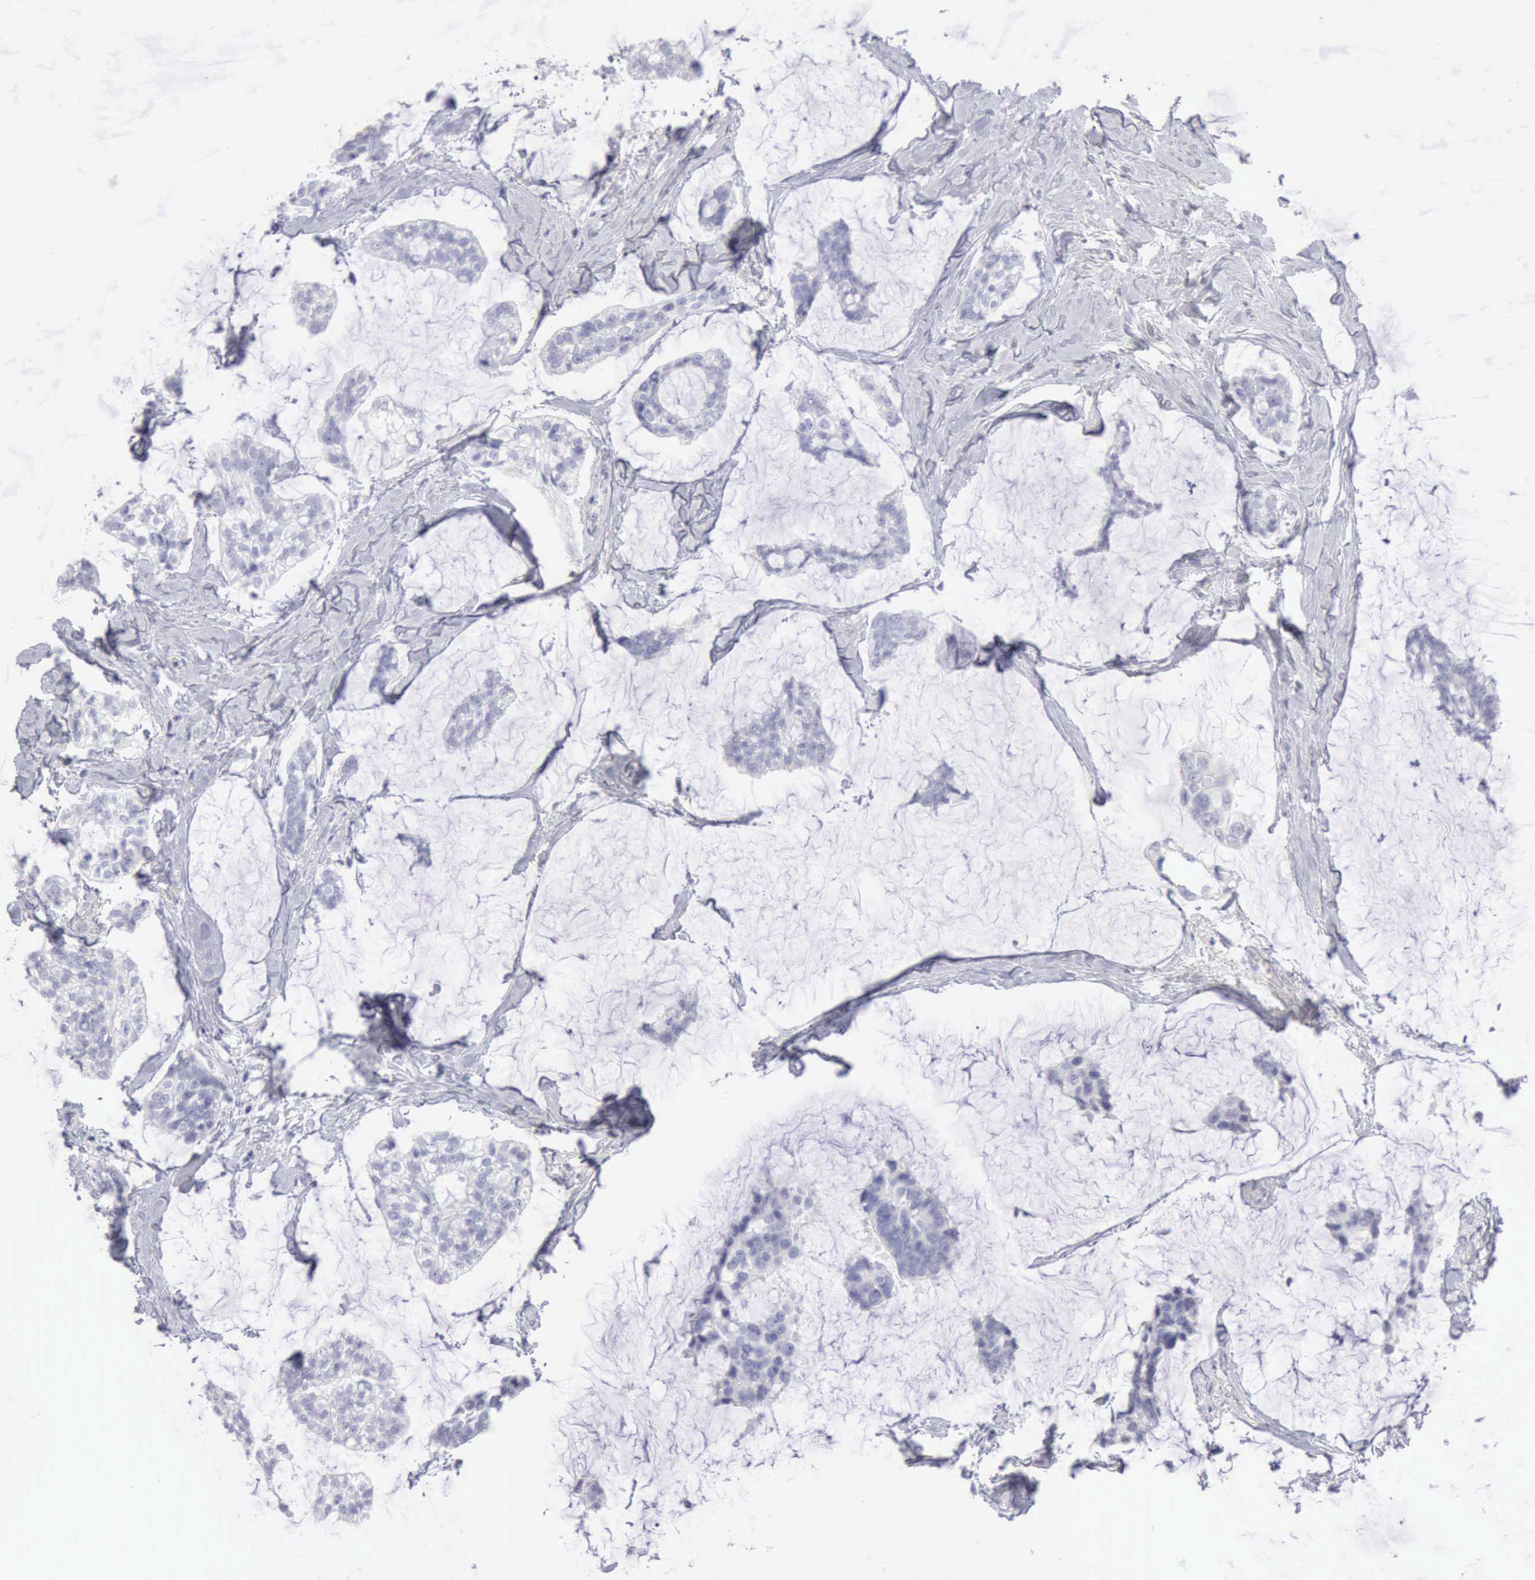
{"staining": {"intensity": "negative", "quantity": "none", "location": "none"}, "tissue": "breast cancer", "cell_type": "Tumor cells", "image_type": "cancer", "snomed": [{"axis": "morphology", "description": "Duct carcinoma"}, {"axis": "topography", "description": "Breast"}], "caption": "Tumor cells show no significant positivity in breast cancer. Nuclei are stained in blue.", "gene": "NCAM1", "patient": {"sex": "female", "age": 93}}